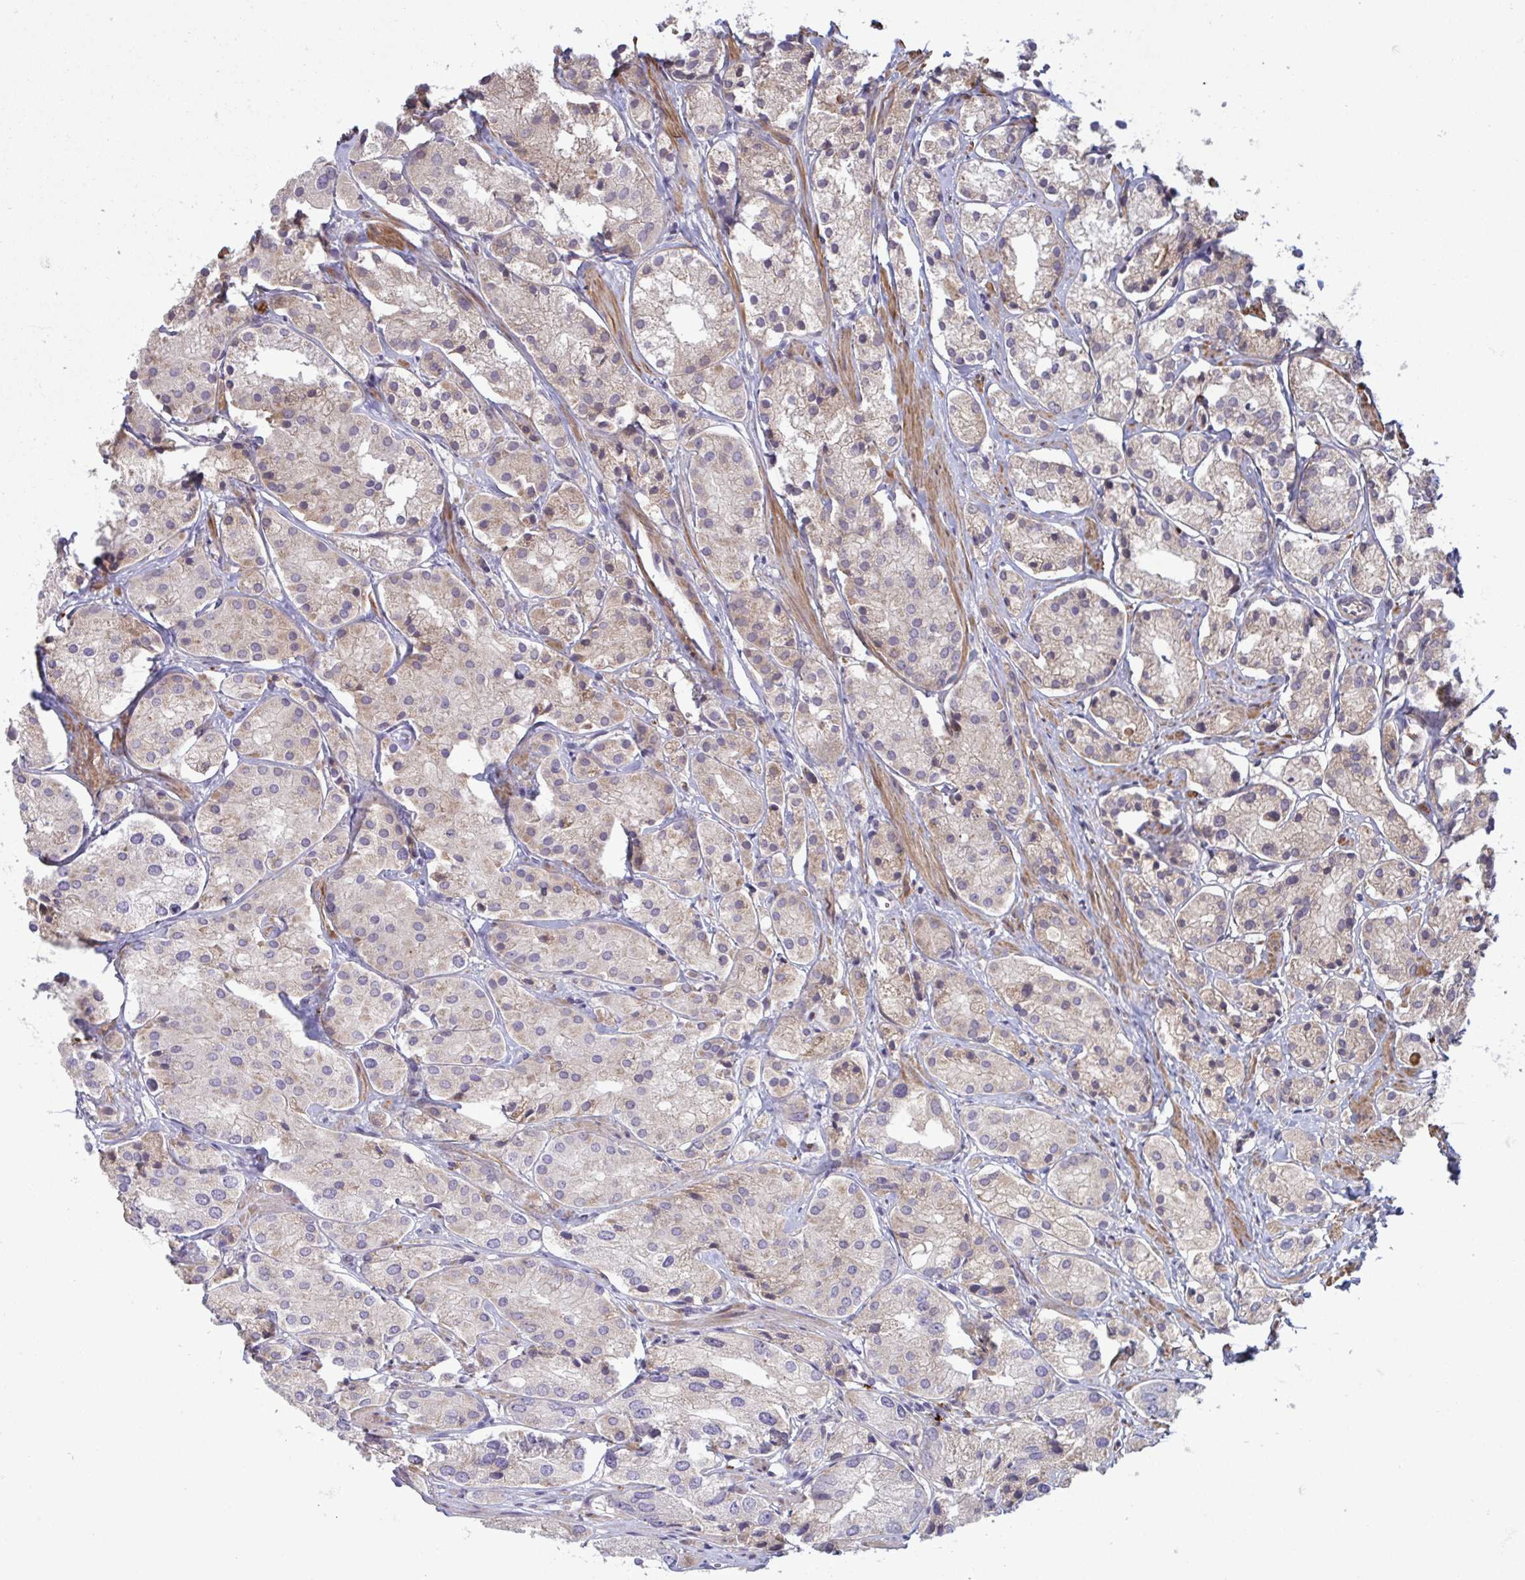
{"staining": {"intensity": "weak", "quantity": "25%-75%", "location": "cytoplasmic/membranous"}, "tissue": "prostate cancer", "cell_type": "Tumor cells", "image_type": "cancer", "snomed": [{"axis": "morphology", "description": "Adenocarcinoma, Low grade"}, {"axis": "topography", "description": "Prostate"}], "caption": "Weak cytoplasmic/membranous protein positivity is present in approximately 25%-75% of tumor cells in prostate cancer.", "gene": "IL1R1", "patient": {"sex": "male", "age": 69}}